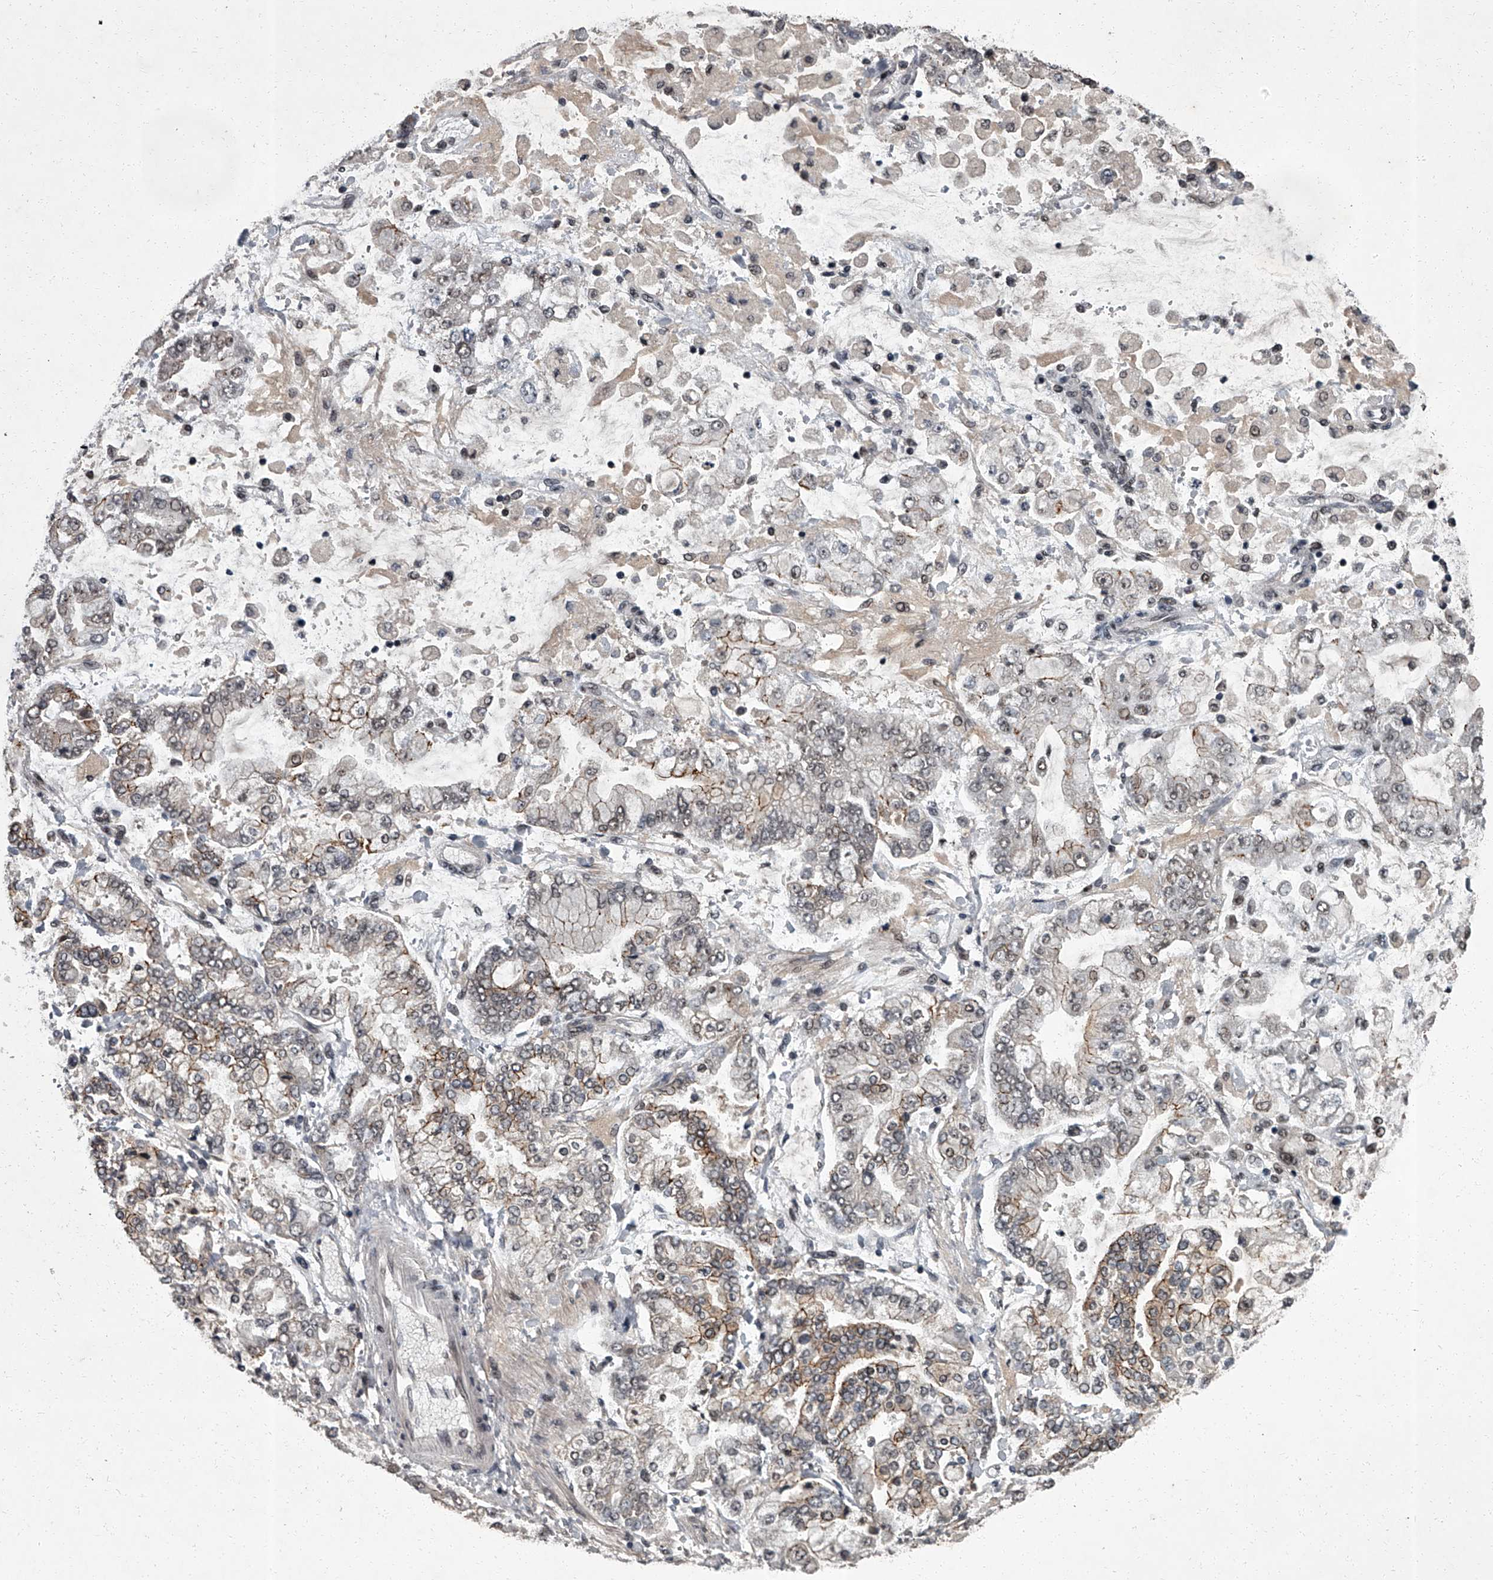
{"staining": {"intensity": "moderate", "quantity": "<25%", "location": "cytoplasmic/membranous"}, "tissue": "stomach cancer", "cell_type": "Tumor cells", "image_type": "cancer", "snomed": [{"axis": "morphology", "description": "Normal tissue, NOS"}, {"axis": "morphology", "description": "Adenocarcinoma, NOS"}, {"axis": "topography", "description": "Stomach, upper"}, {"axis": "topography", "description": "Stomach"}], "caption": "An image of human stomach cancer stained for a protein reveals moderate cytoplasmic/membranous brown staining in tumor cells. (IHC, brightfield microscopy, high magnification).", "gene": "ZNF518B", "patient": {"sex": "male", "age": 76}}